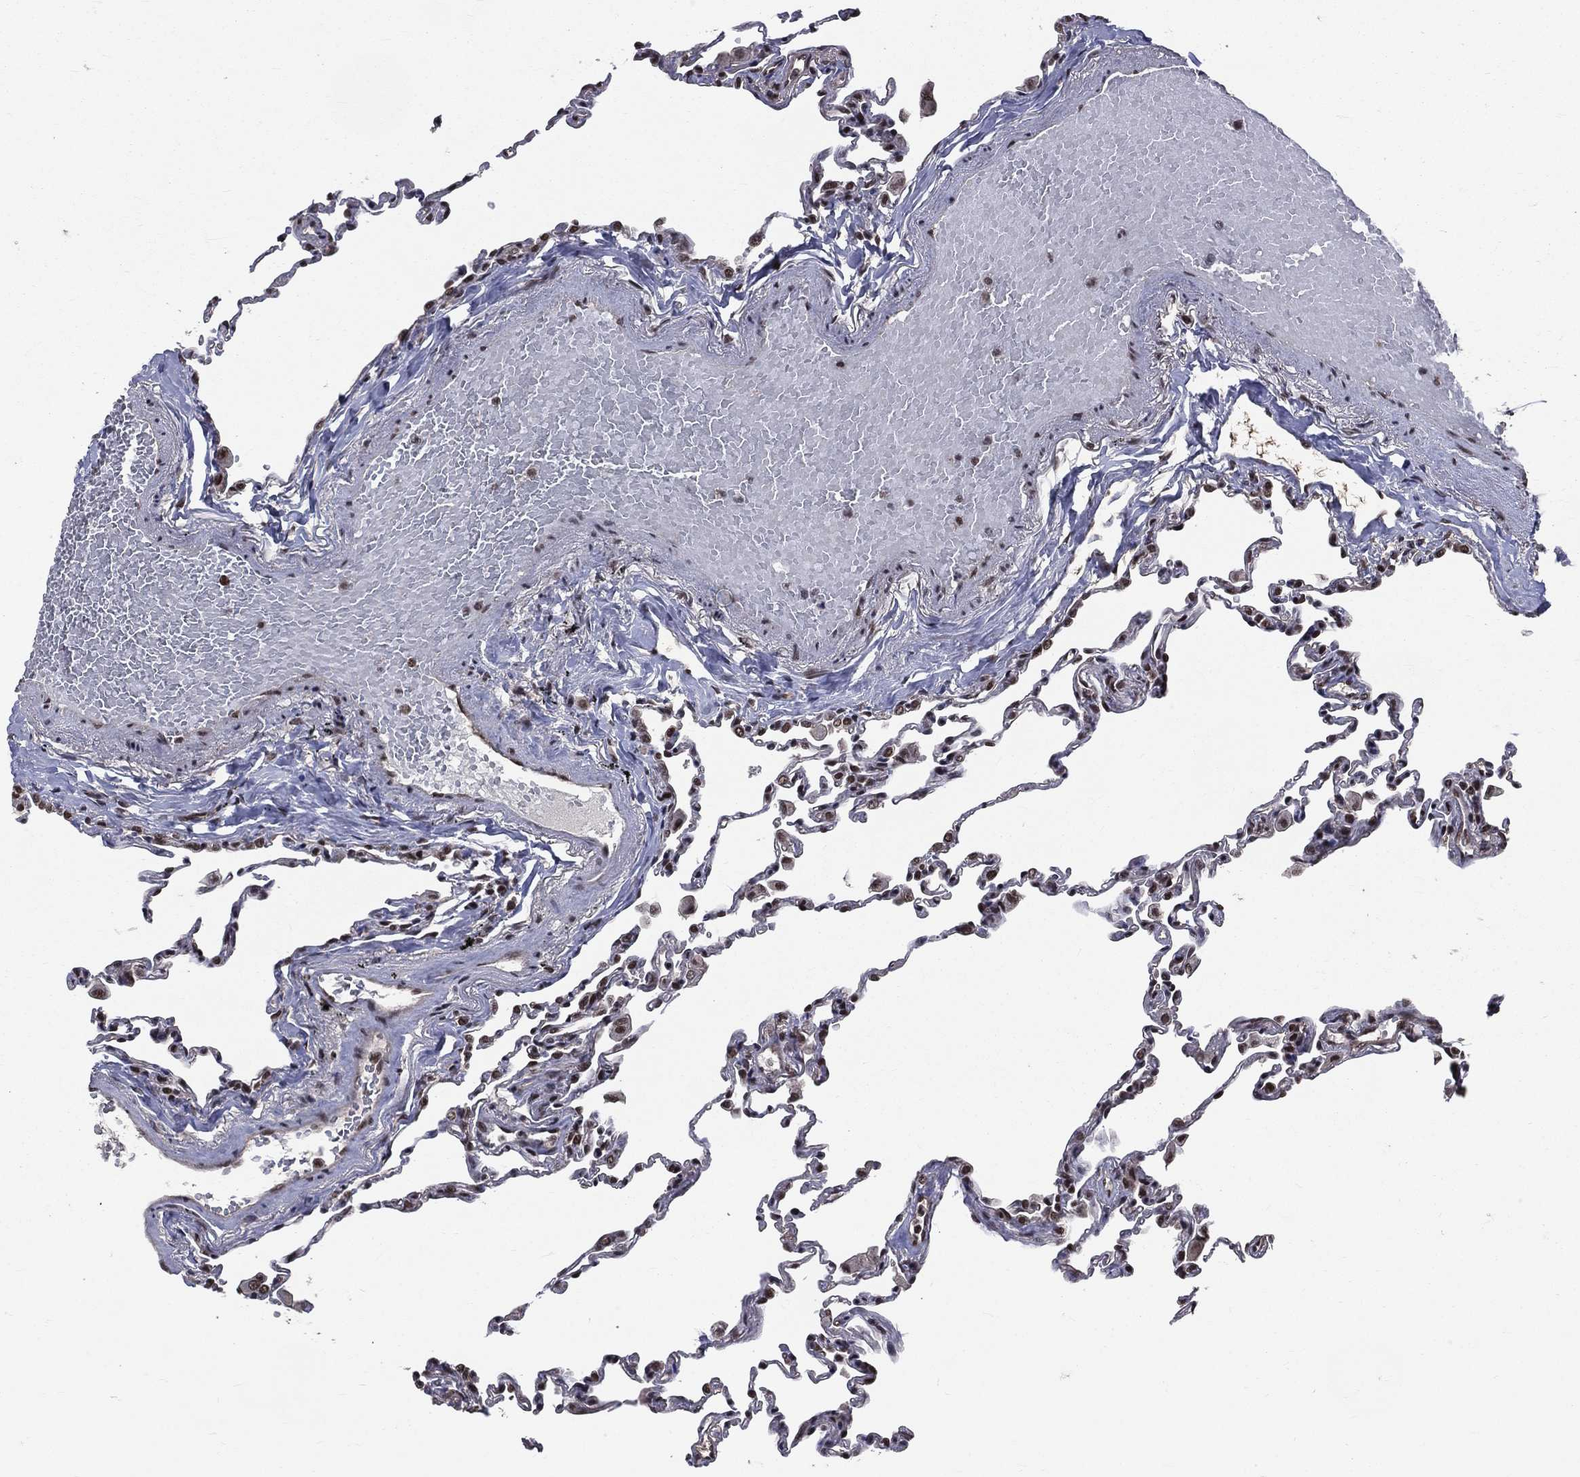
{"staining": {"intensity": "strong", "quantity": ">75%", "location": "nuclear"}, "tissue": "lung", "cell_type": "Alveolar cells", "image_type": "normal", "snomed": [{"axis": "morphology", "description": "Normal tissue, NOS"}, {"axis": "topography", "description": "Lung"}], "caption": "DAB immunohistochemical staining of unremarkable lung demonstrates strong nuclear protein staining in about >75% of alveolar cells.", "gene": "SMC3", "patient": {"sex": "female", "age": 57}}